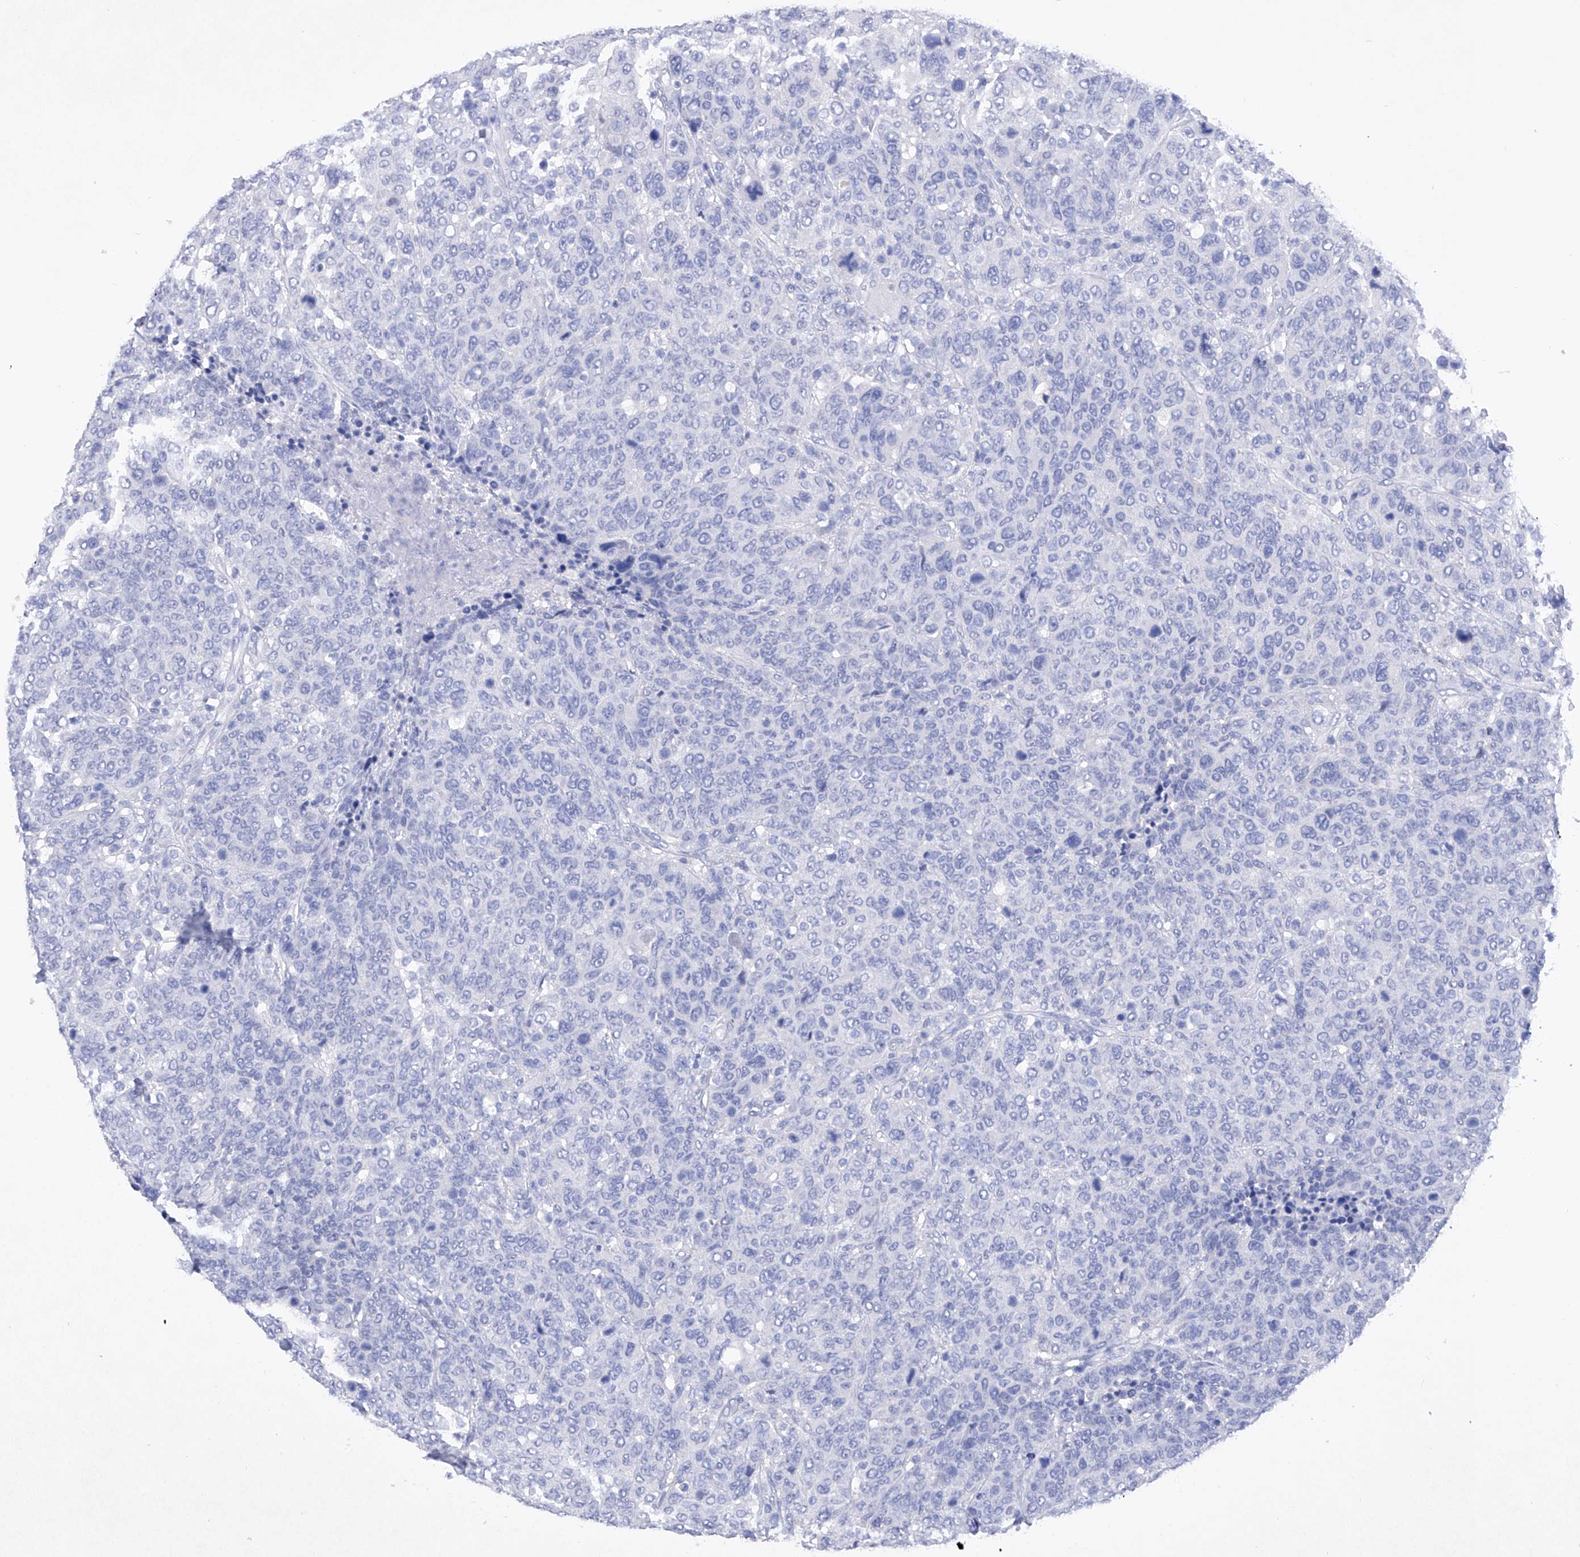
{"staining": {"intensity": "negative", "quantity": "none", "location": "none"}, "tissue": "breast cancer", "cell_type": "Tumor cells", "image_type": "cancer", "snomed": [{"axis": "morphology", "description": "Duct carcinoma"}, {"axis": "topography", "description": "Breast"}], "caption": "A histopathology image of human breast invasive ductal carcinoma is negative for staining in tumor cells.", "gene": "BARX2", "patient": {"sex": "female", "age": 37}}